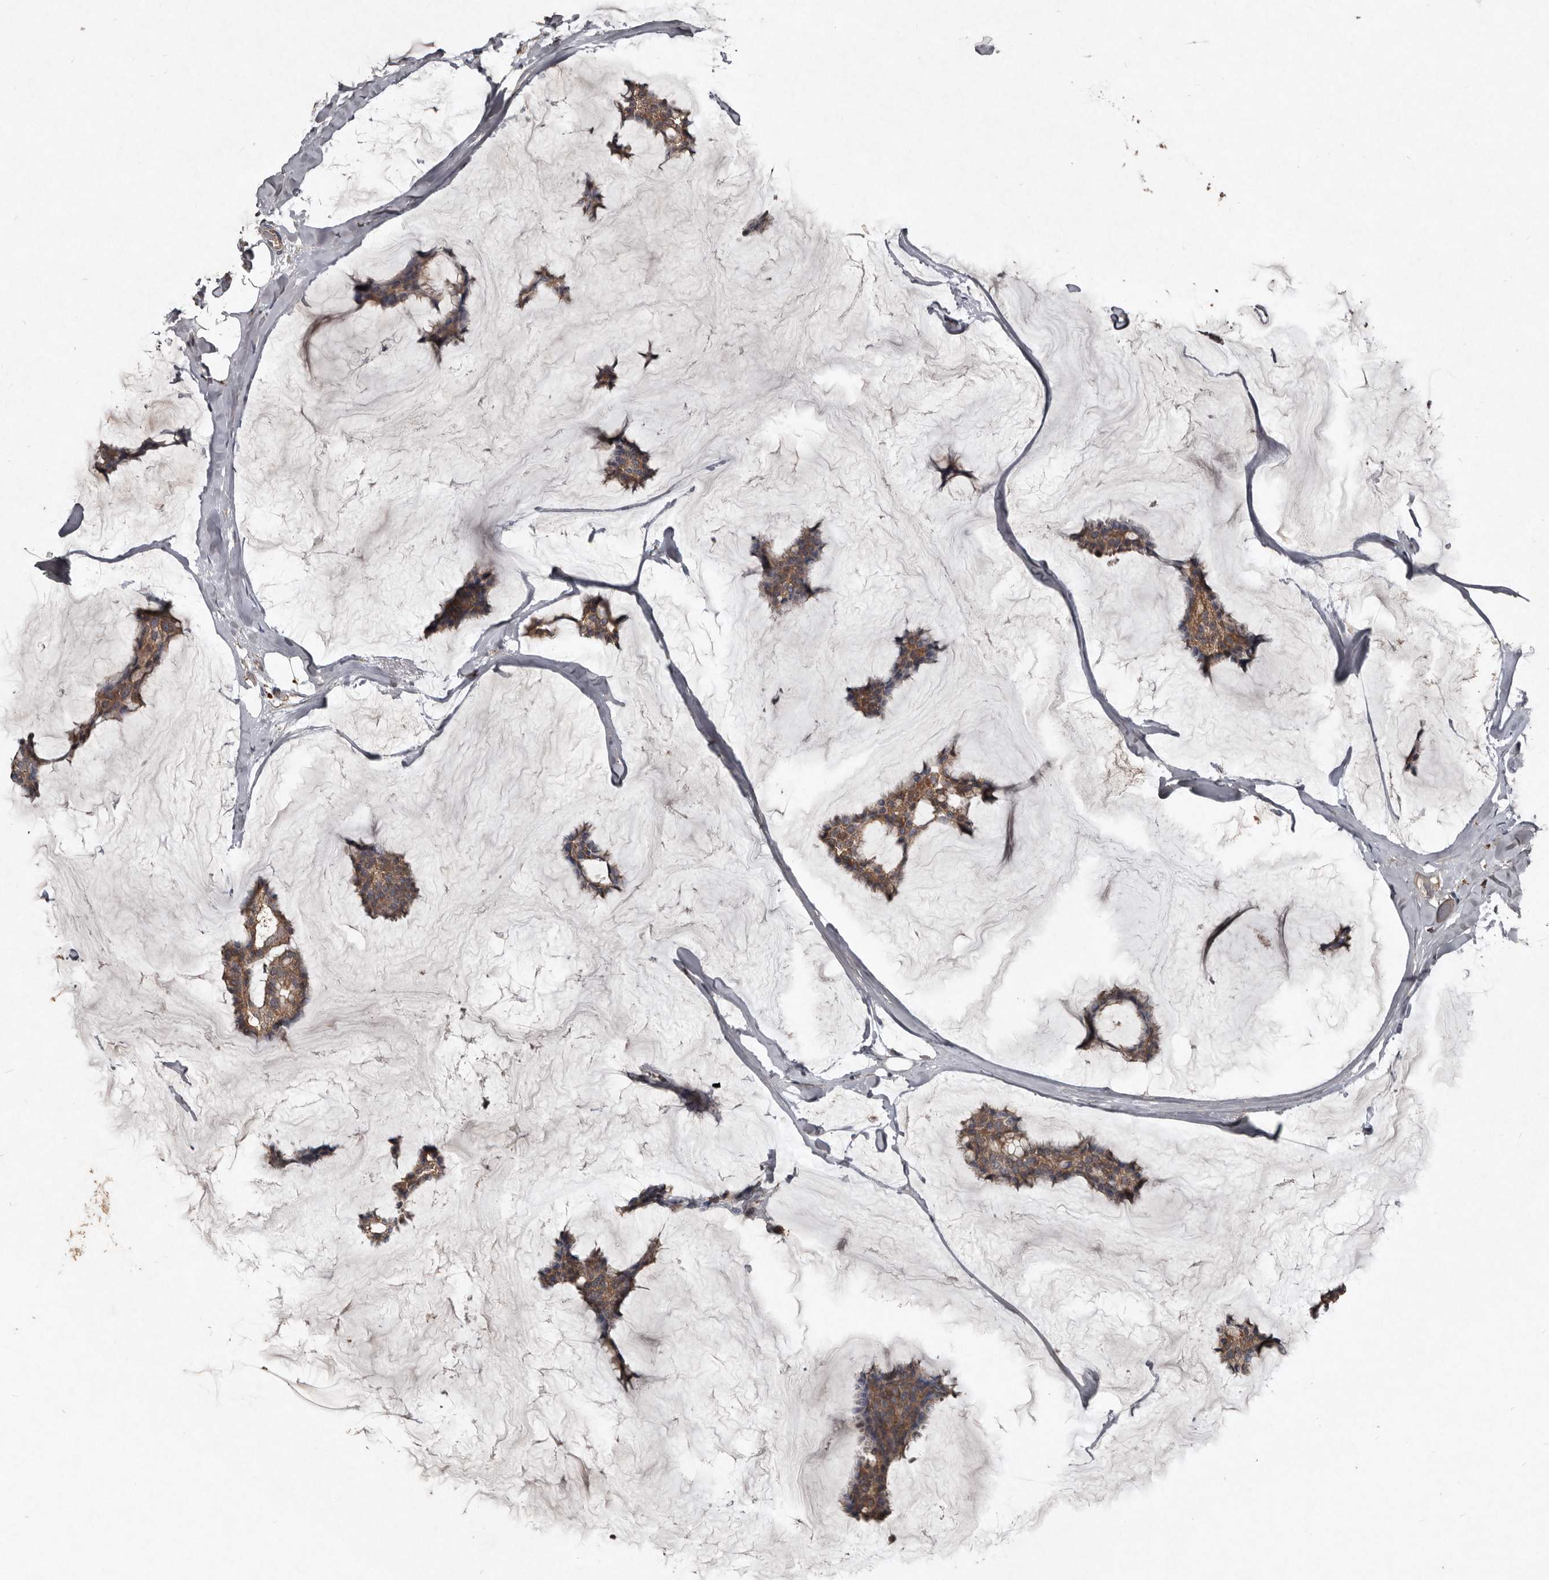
{"staining": {"intensity": "weak", "quantity": ">75%", "location": "cytoplasmic/membranous"}, "tissue": "breast cancer", "cell_type": "Tumor cells", "image_type": "cancer", "snomed": [{"axis": "morphology", "description": "Duct carcinoma"}, {"axis": "topography", "description": "Breast"}], "caption": "A low amount of weak cytoplasmic/membranous positivity is seen in approximately >75% of tumor cells in breast infiltrating ductal carcinoma tissue.", "gene": "GREB1", "patient": {"sex": "female", "age": 93}}